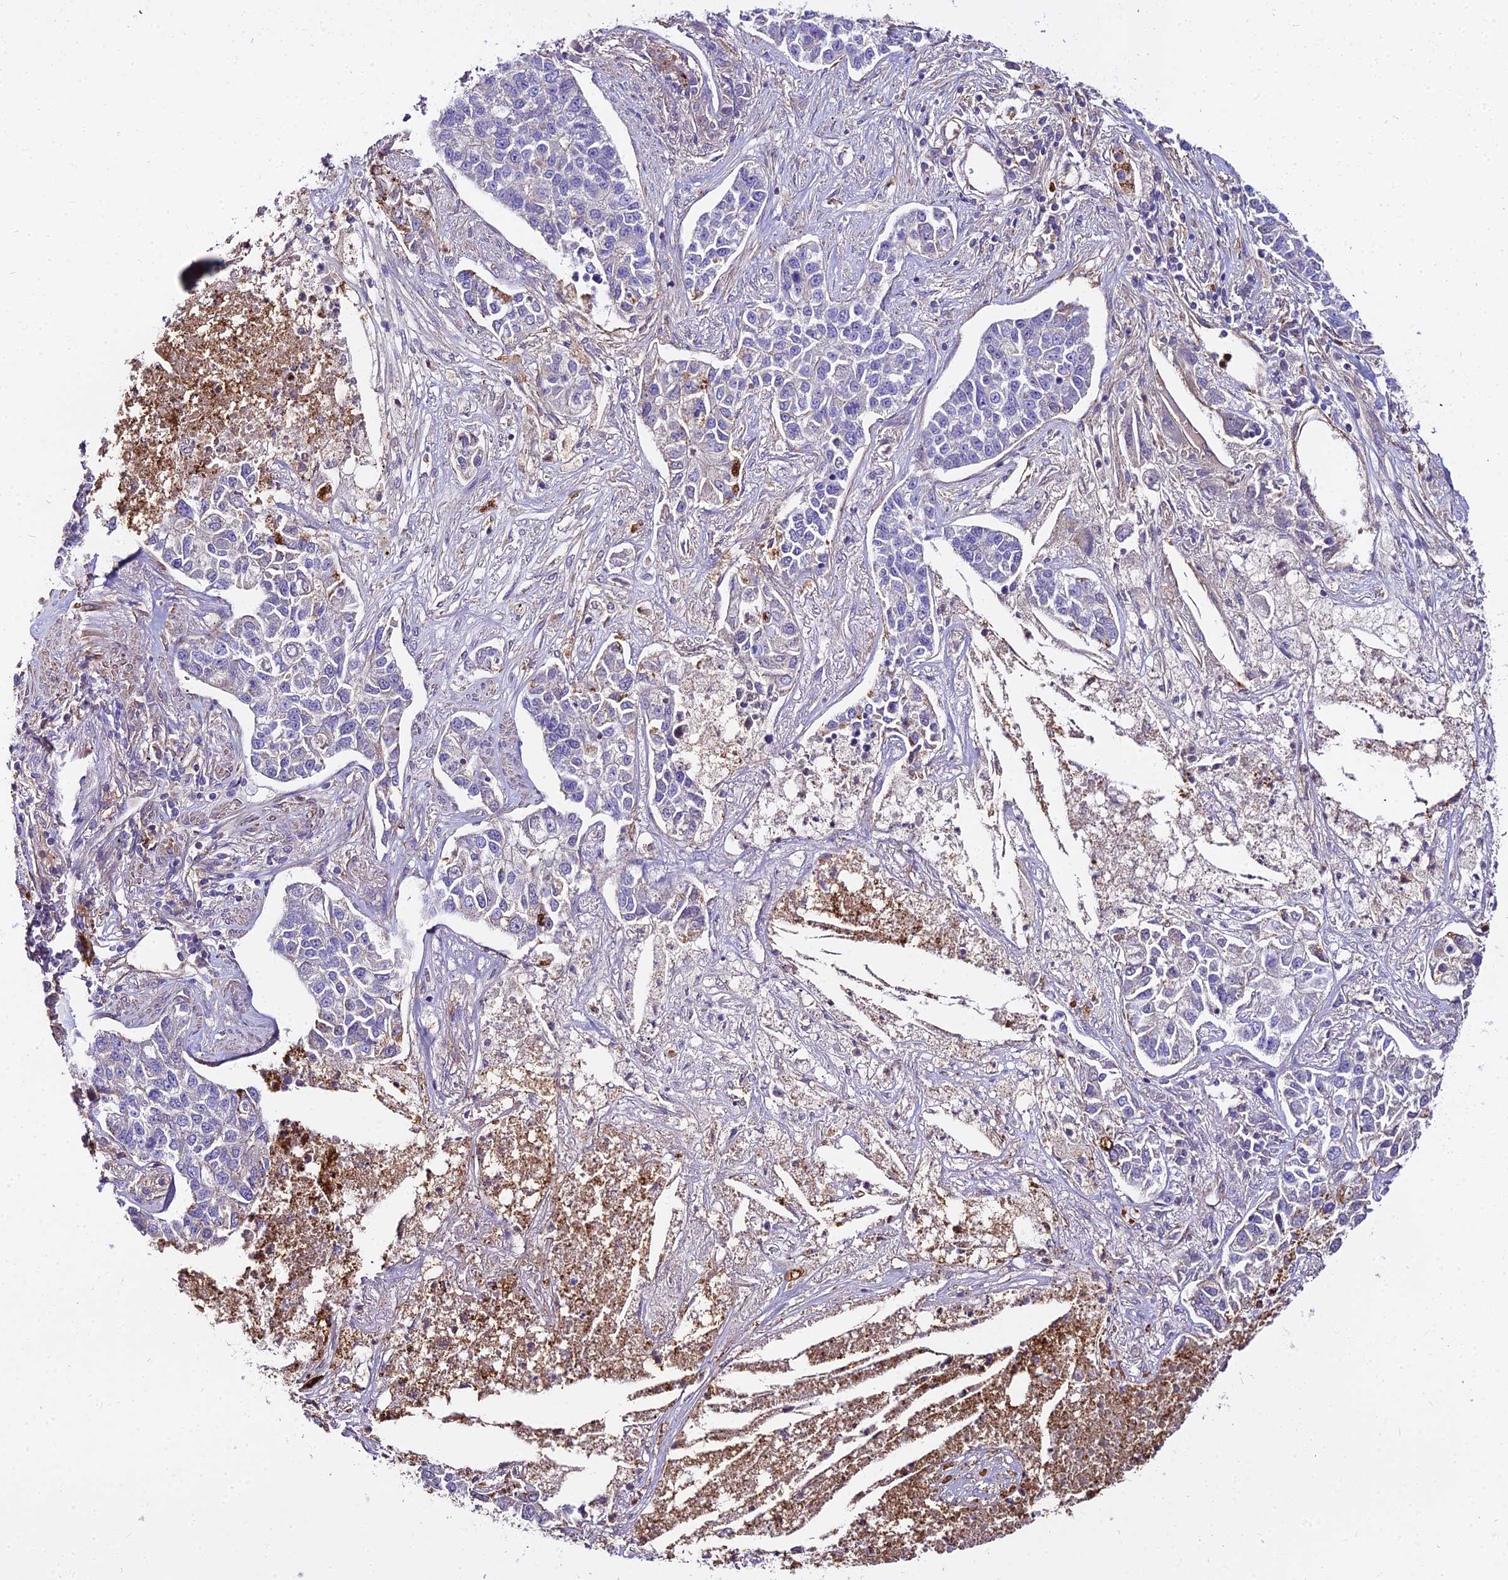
{"staining": {"intensity": "negative", "quantity": "none", "location": "none"}, "tissue": "lung cancer", "cell_type": "Tumor cells", "image_type": "cancer", "snomed": [{"axis": "morphology", "description": "Adenocarcinoma, NOS"}, {"axis": "topography", "description": "Lung"}], "caption": "Tumor cells show no significant protein positivity in lung cancer. (DAB (3,3'-diaminobenzidine) immunohistochemistry (IHC) with hematoxylin counter stain).", "gene": "GLYAT", "patient": {"sex": "male", "age": 49}}